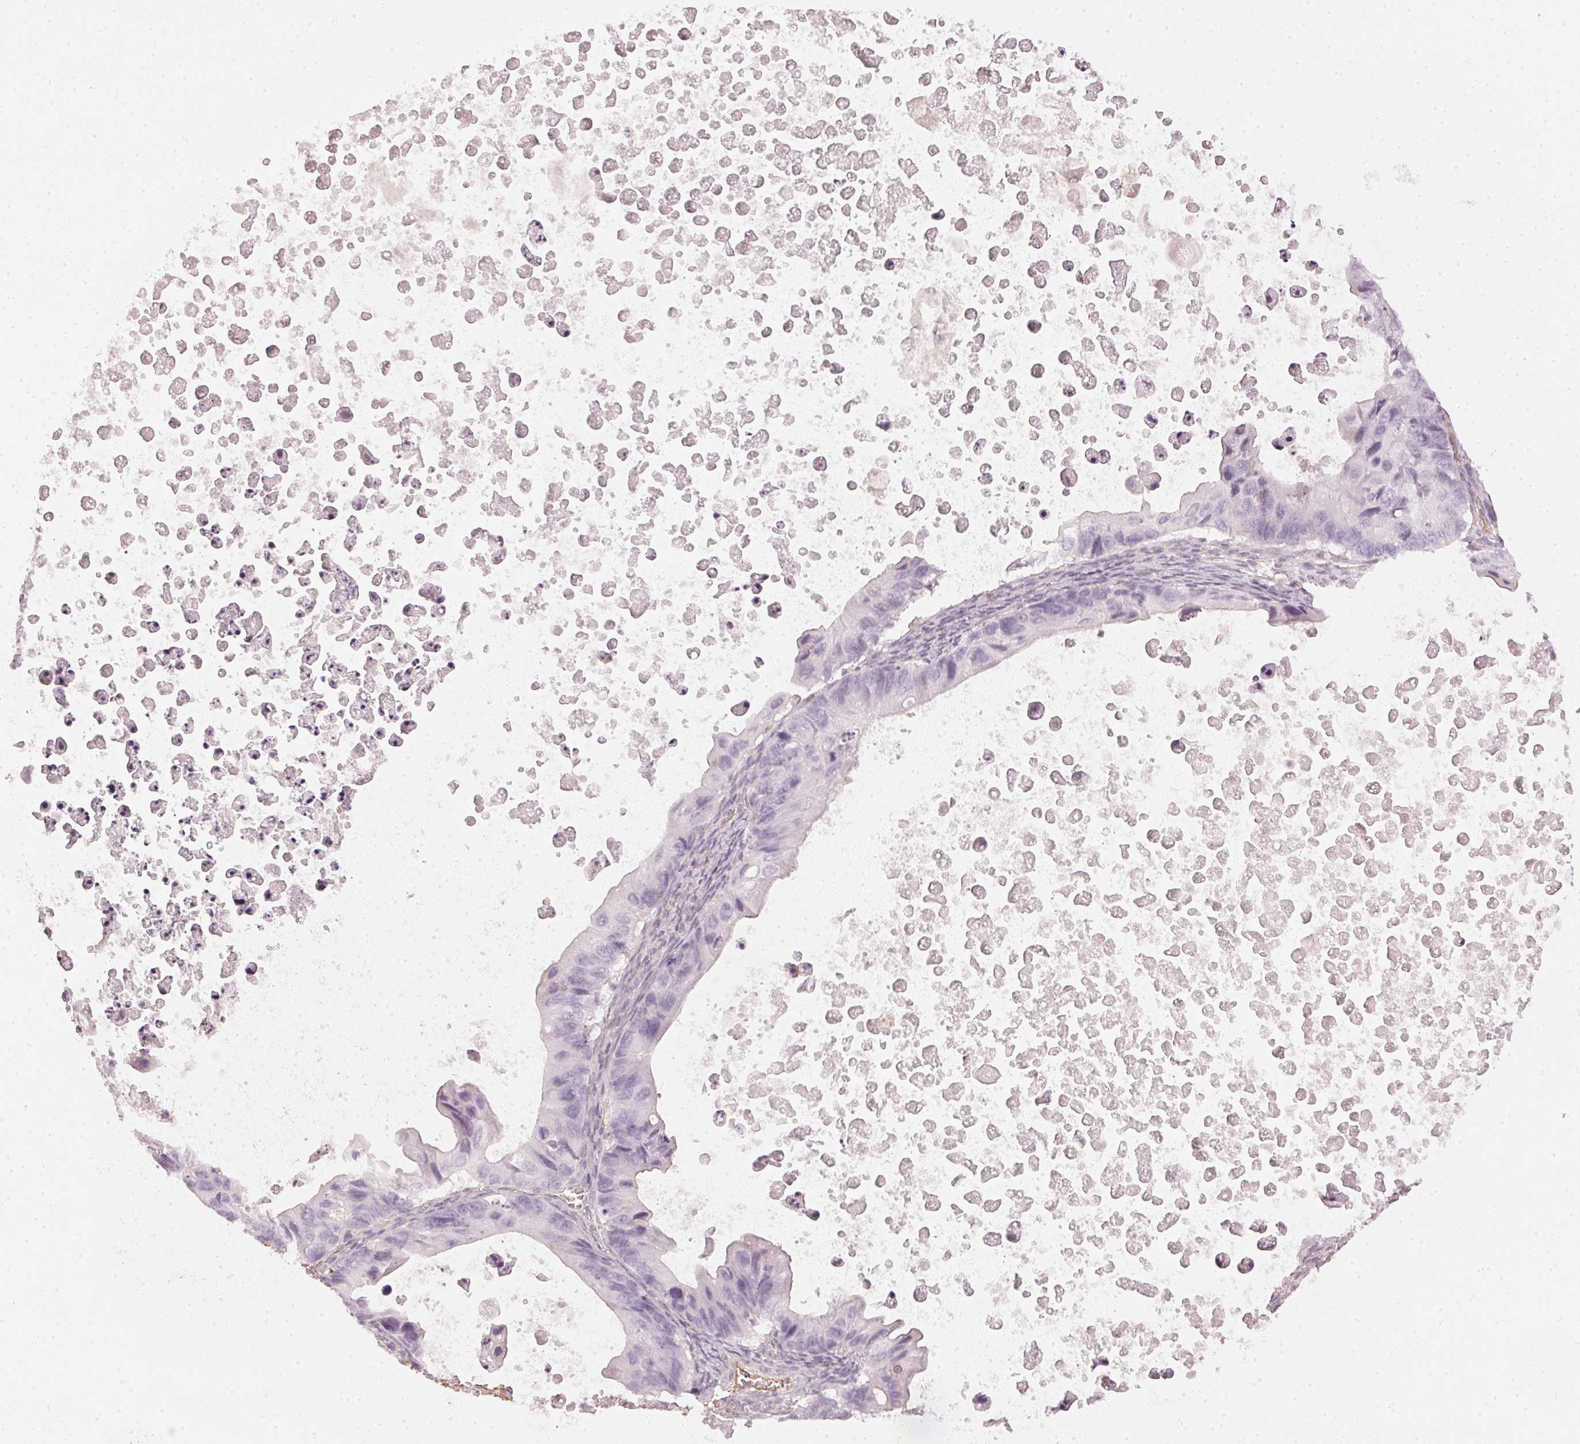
{"staining": {"intensity": "negative", "quantity": "none", "location": "none"}, "tissue": "ovarian cancer", "cell_type": "Tumor cells", "image_type": "cancer", "snomed": [{"axis": "morphology", "description": "Cystadenocarcinoma, mucinous, NOS"}, {"axis": "topography", "description": "Ovary"}], "caption": "IHC micrograph of neoplastic tissue: human ovarian mucinous cystadenocarcinoma stained with DAB exhibits no significant protein expression in tumor cells.", "gene": "APLP1", "patient": {"sex": "female", "age": 64}}